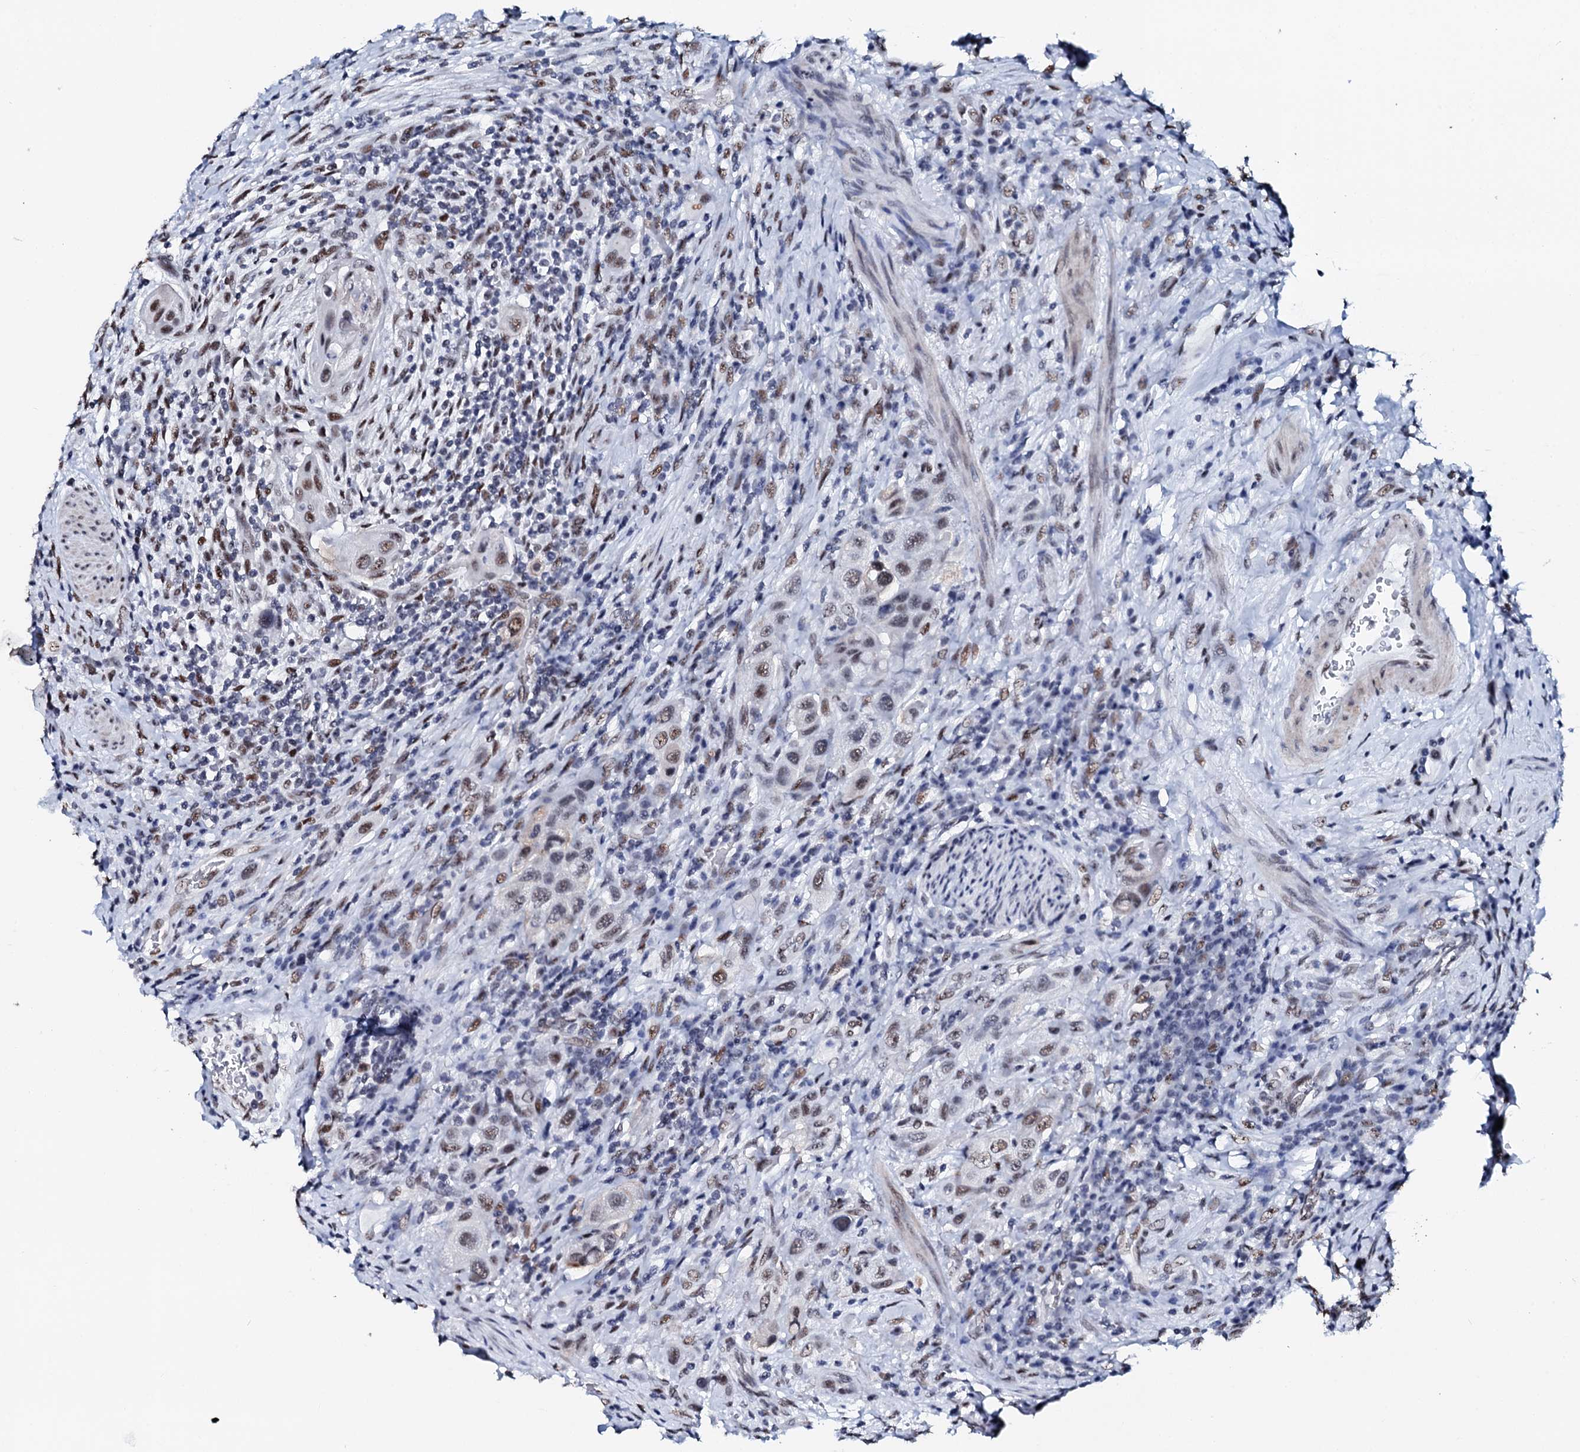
{"staining": {"intensity": "moderate", "quantity": "25%-75%", "location": "nuclear"}, "tissue": "urothelial cancer", "cell_type": "Tumor cells", "image_type": "cancer", "snomed": [{"axis": "morphology", "description": "Urothelial carcinoma, High grade"}, {"axis": "topography", "description": "Urinary bladder"}], "caption": "Urothelial cancer tissue exhibits moderate nuclear expression in approximately 25%-75% of tumor cells, visualized by immunohistochemistry.", "gene": "NKAPD1", "patient": {"sex": "male", "age": 50}}